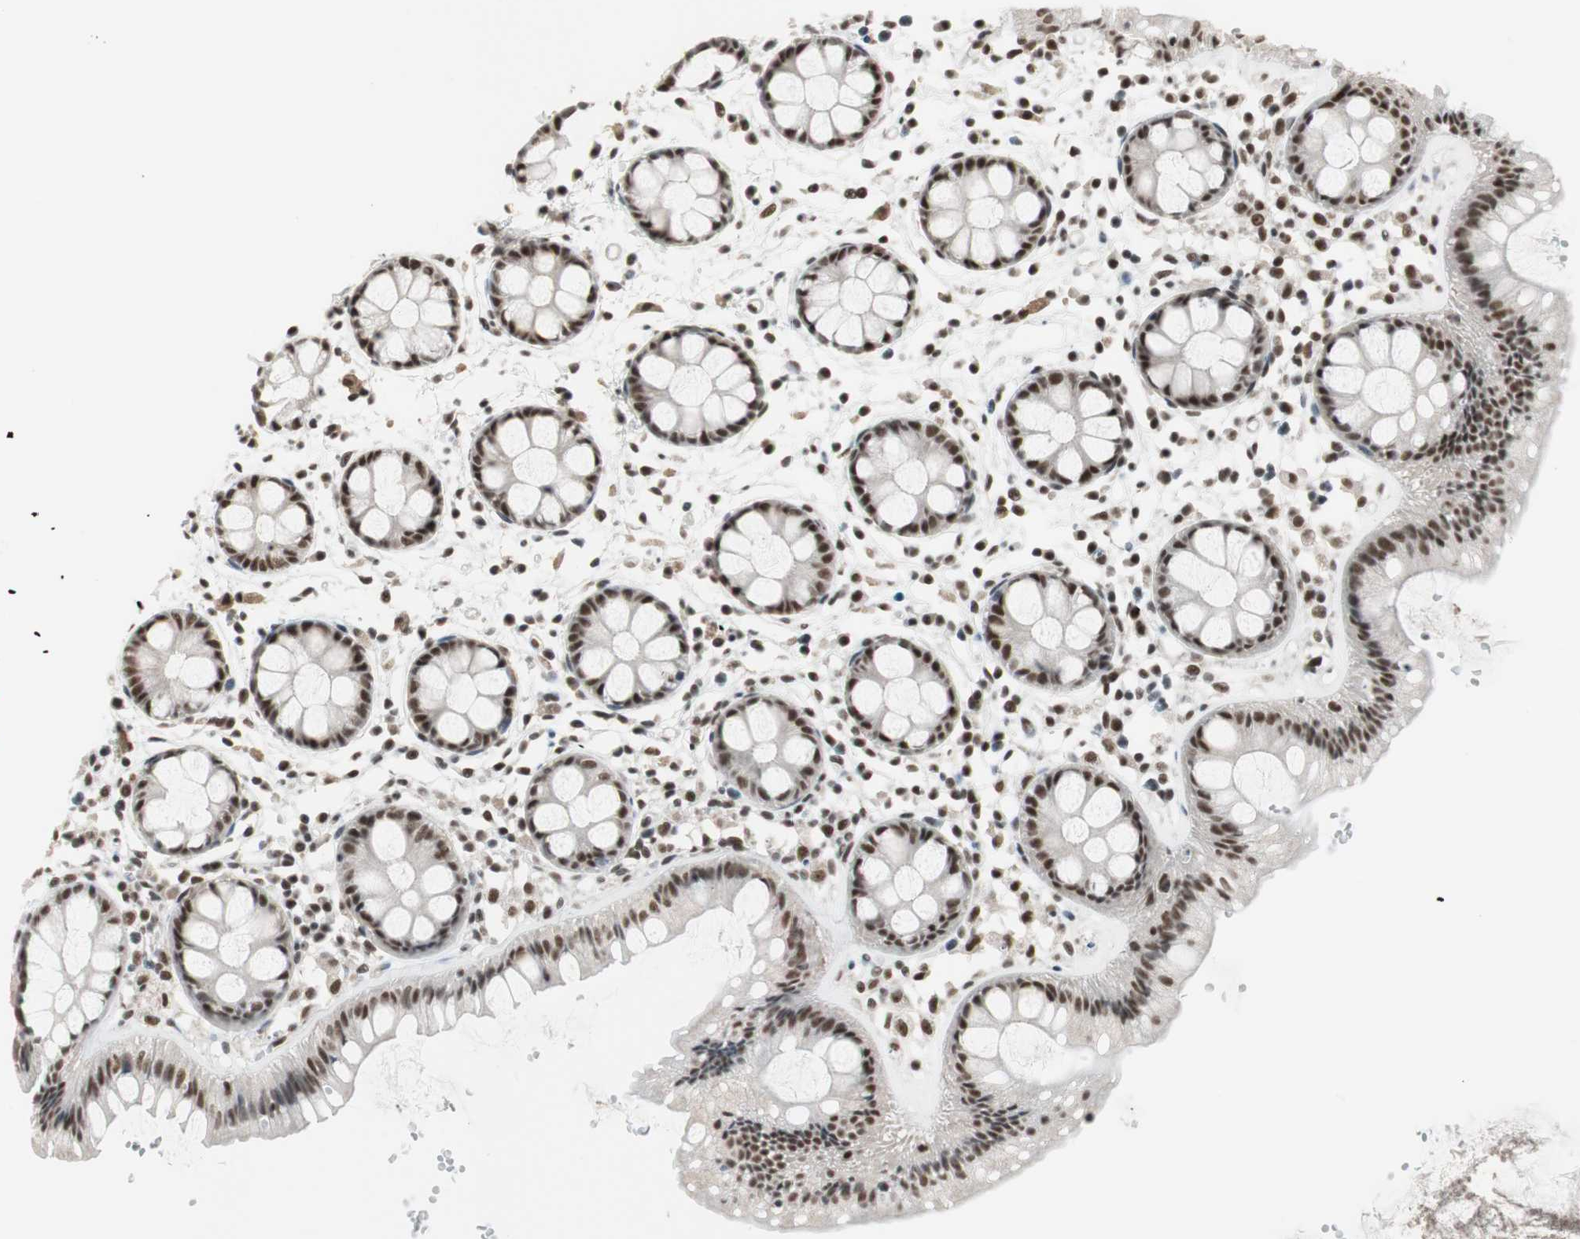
{"staining": {"intensity": "strong", "quantity": ">75%", "location": "nuclear"}, "tissue": "rectum", "cell_type": "Glandular cells", "image_type": "normal", "snomed": [{"axis": "morphology", "description": "Normal tissue, NOS"}, {"axis": "topography", "description": "Rectum"}], "caption": "Glandular cells show high levels of strong nuclear expression in approximately >75% of cells in benign rectum.", "gene": "RTF1", "patient": {"sex": "female", "age": 66}}